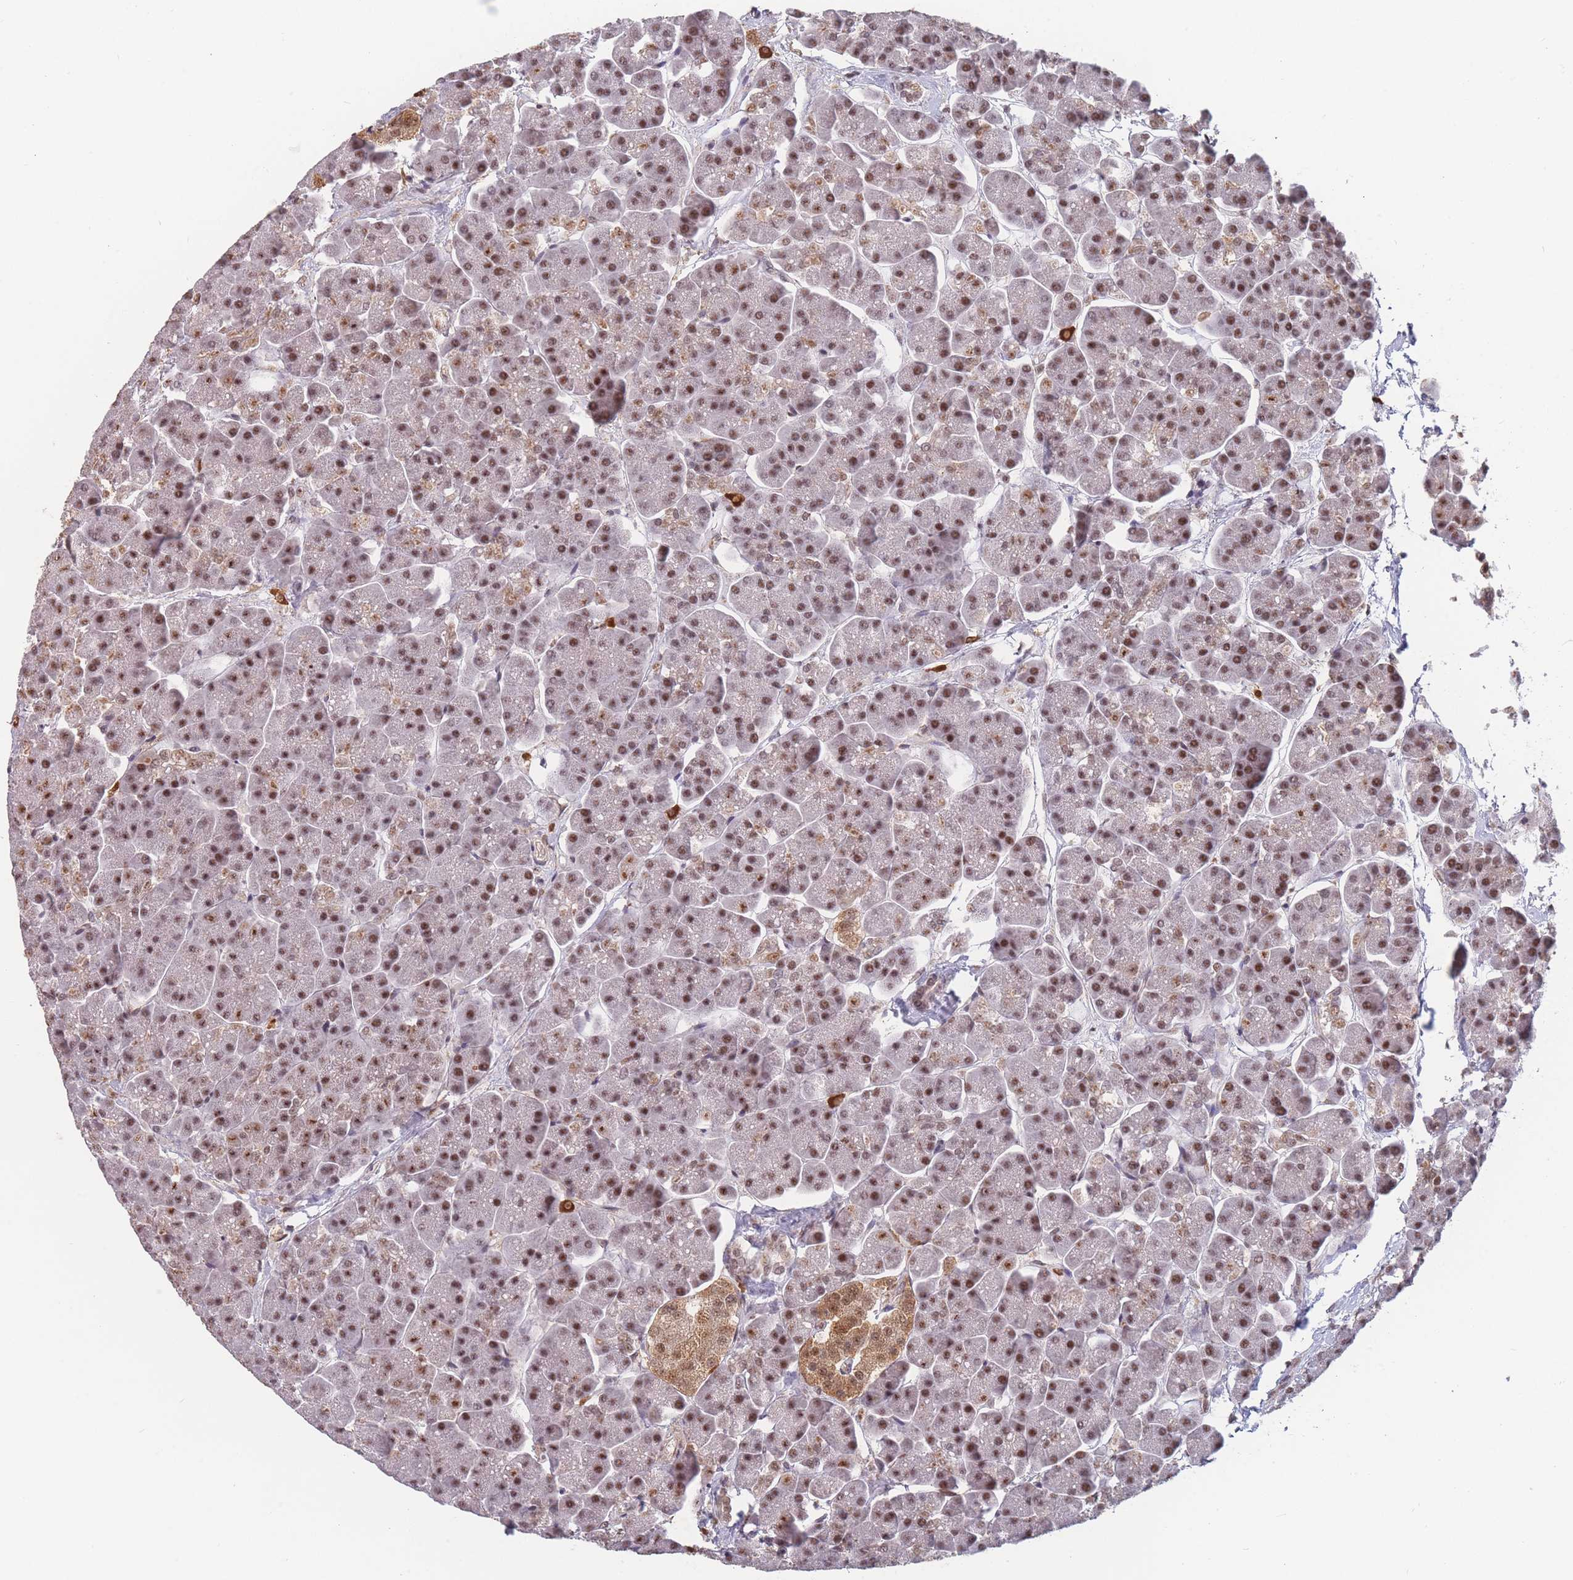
{"staining": {"intensity": "moderate", "quantity": ">75%", "location": "cytoplasmic/membranous,nuclear"}, "tissue": "pancreas", "cell_type": "Exocrine glandular cells", "image_type": "normal", "snomed": [{"axis": "morphology", "description": "Normal tissue, NOS"}, {"axis": "topography", "description": "Pancreas"}, {"axis": "topography", "description": "Peripheral nerve tissue"}], "caption": "High-magnification brightfield microscopy of benign pancreas stained with DAB (3,3'-diaminobenzidine) (brown) and counterstained with hematoxylin (blue). exocrine glandular cells exhibit moderate cytoplasmic/membranous,nuclear positivity is identified in about>75% of cells.", "gene": "SNRPA1", "patient": {"sex": "male", "age": 54}}